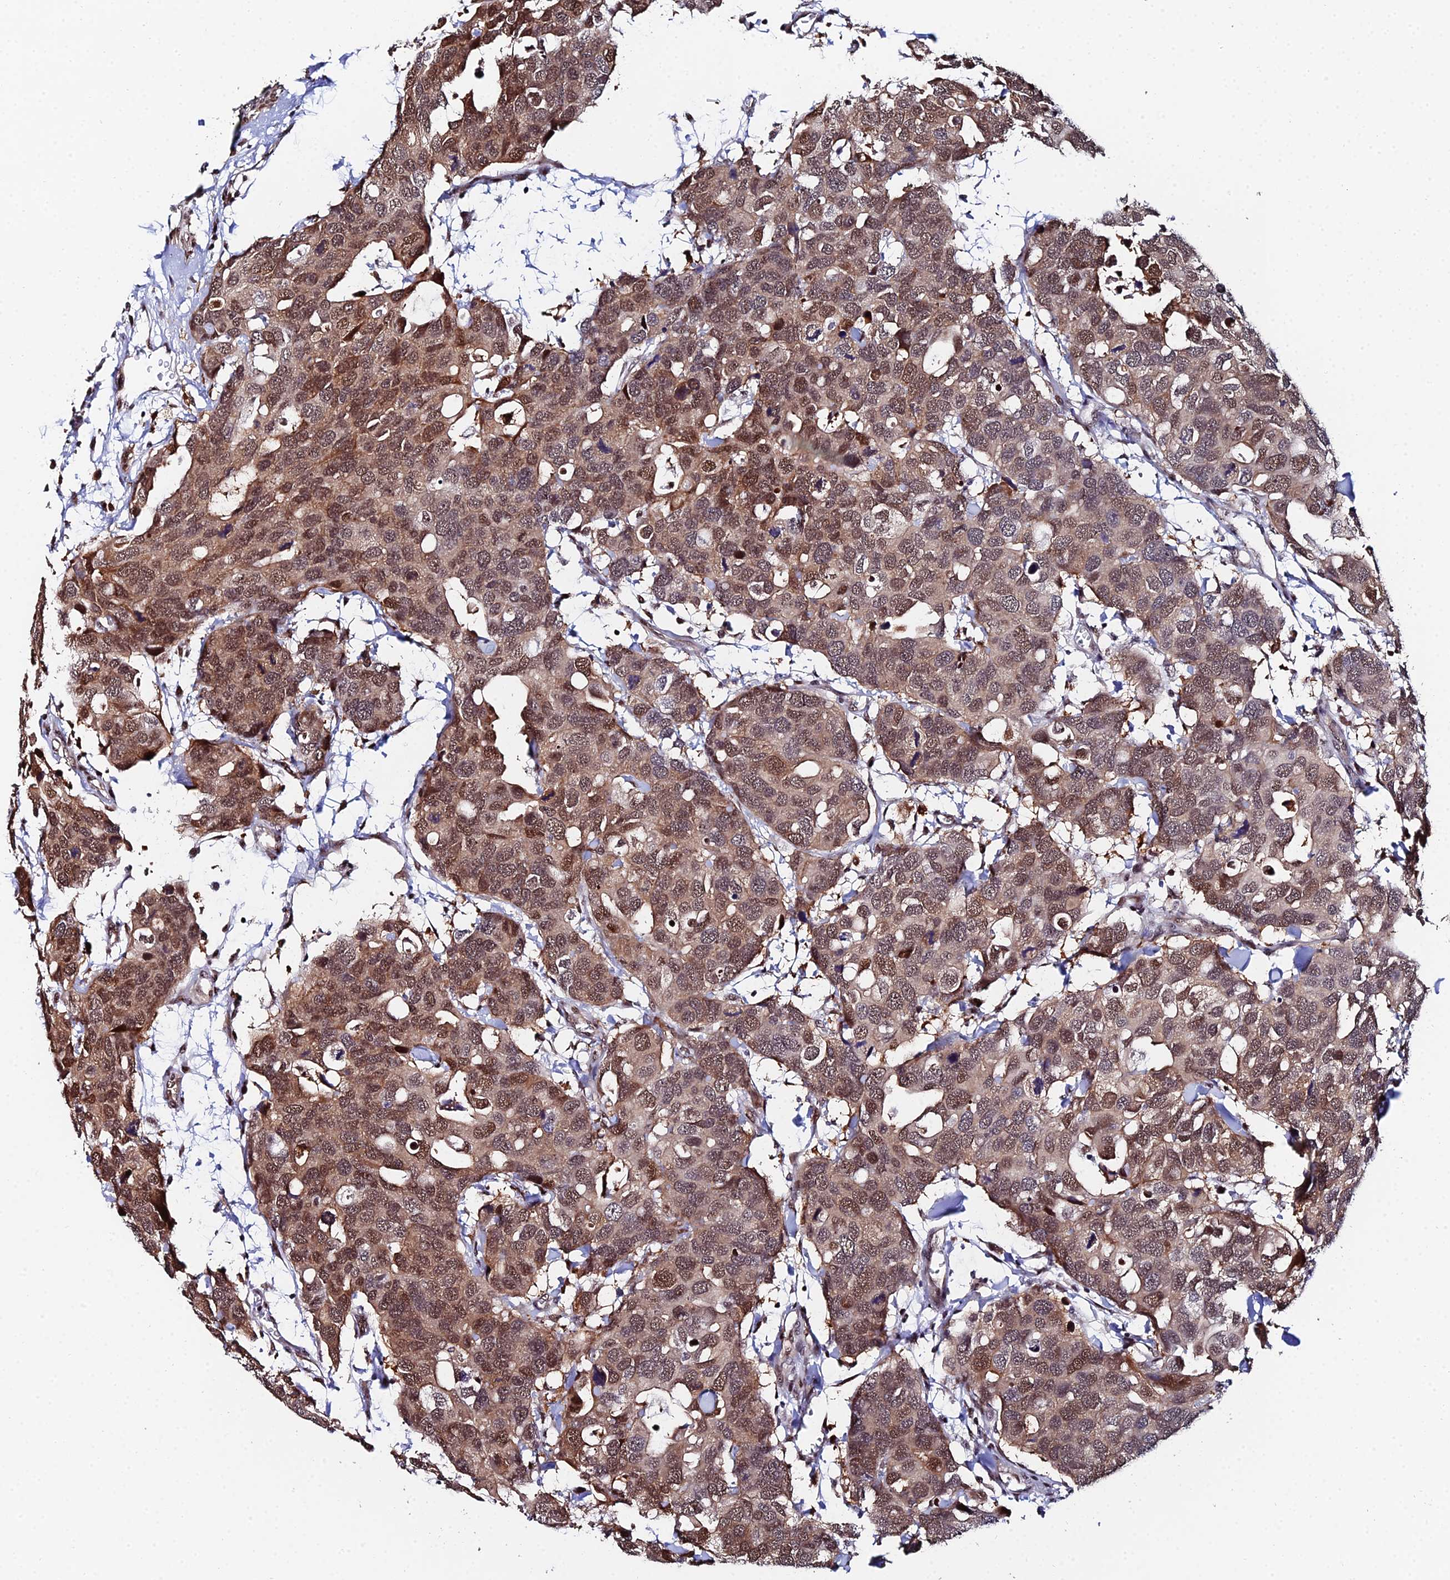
{"staining": {"intensity": "moderate", "quantity": ">75%", "location": "cytoplasmic/membranous,nuclear"}, "tissue": "breast cancer", "cell_type": "Tumor cells", "image_type": "cancer", "snomed": [{"axis": "morphology", "description": "Duct carcinoma"}, {"axis": "topography", "description": "Breast"}], "caption": "Breast cancer stained with a protein marker exhibits moderate staining in tumor cells.", "gene": "TIFA", "patient": {"sex": "female", "age": 83}}